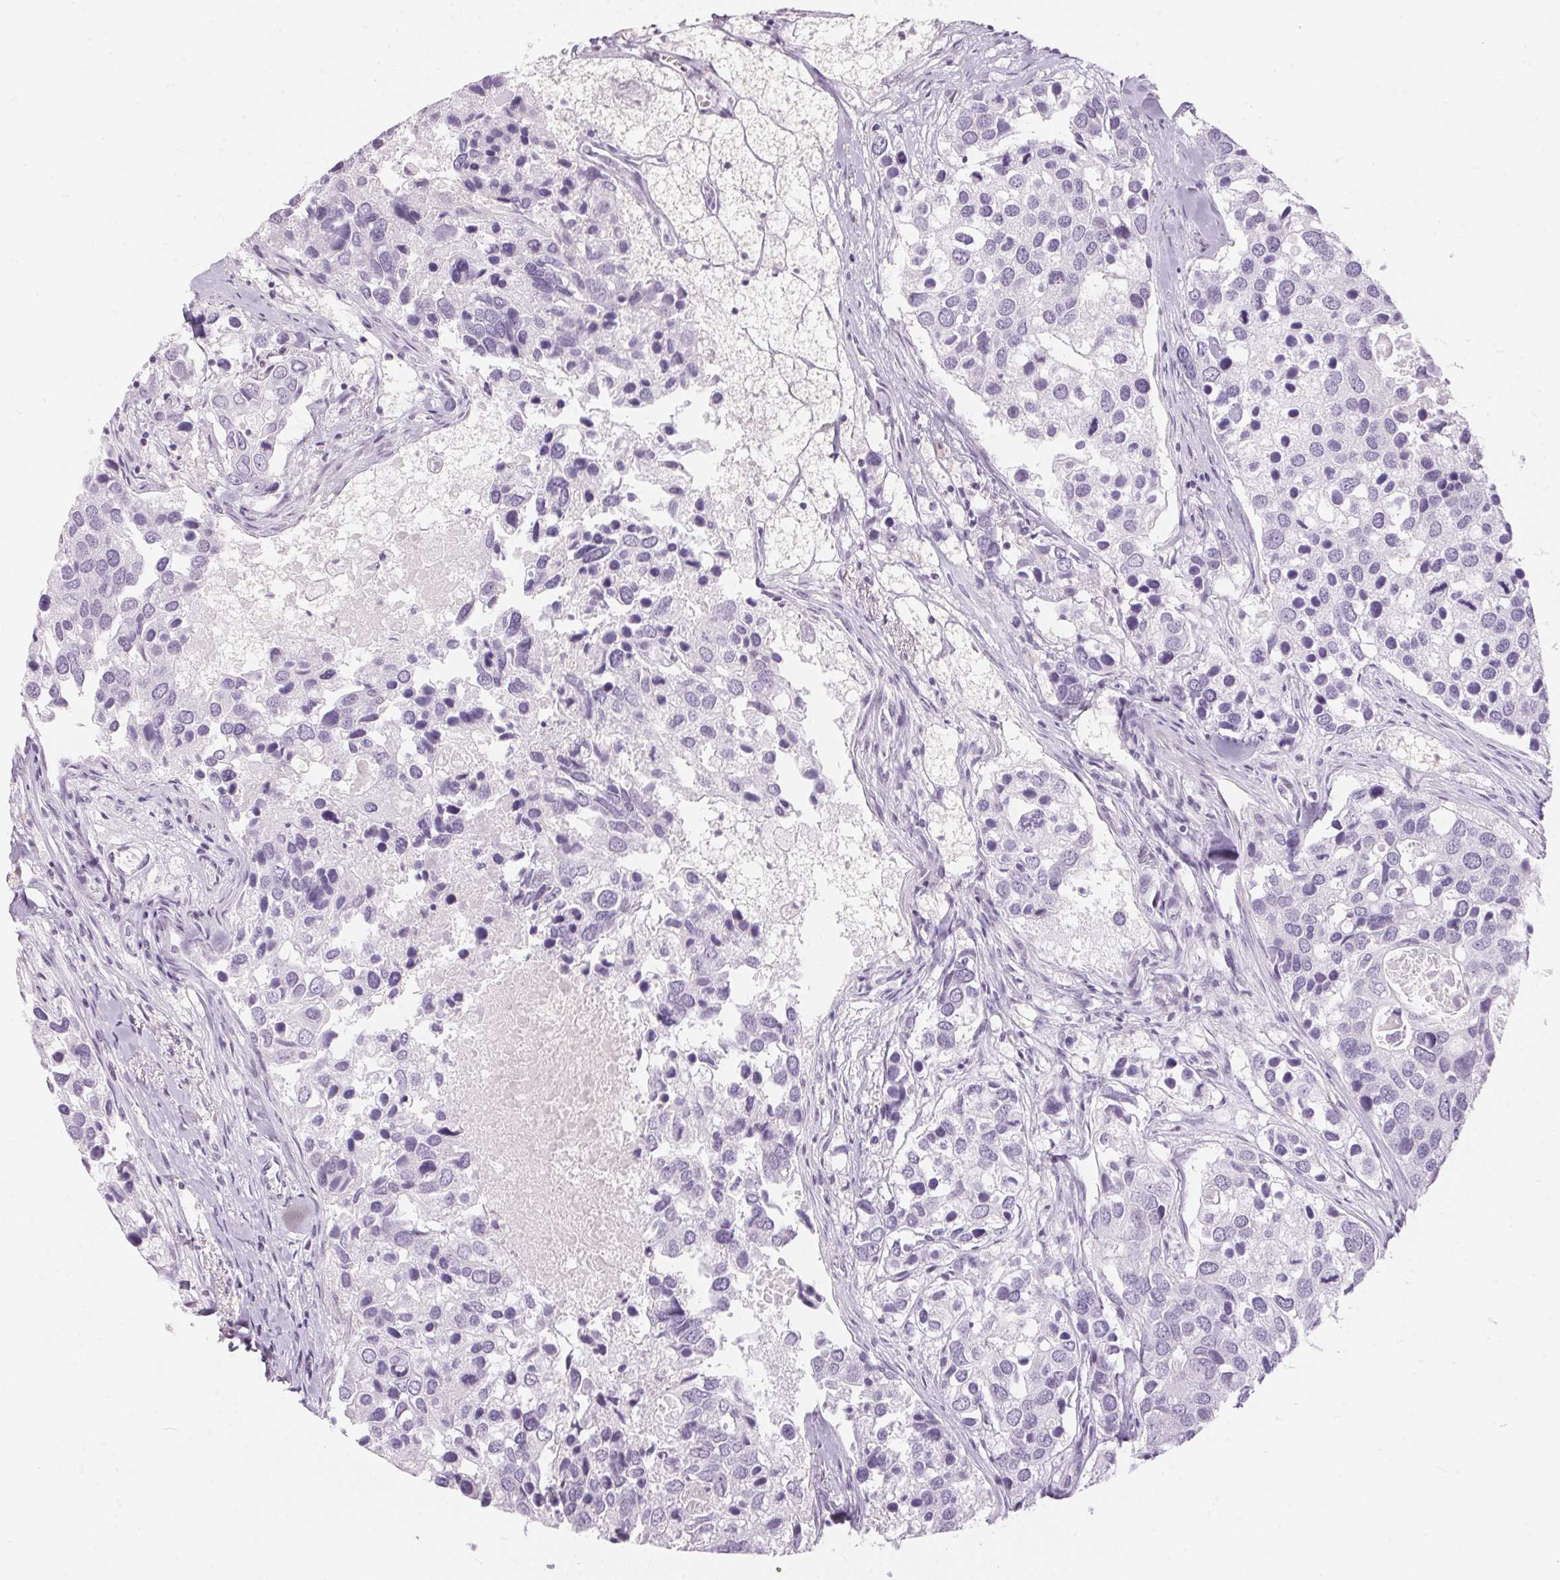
{"staining": {"intensity": "negative", "quantity": "none", "location": "none"}, "tissue": "breast cancer", "cell_type": "Tumor cells", "image_type": "cancer", "snomed": [{"axis": "morphology", "description": "Duct carcinoma"}, {"axis": "topography", "description": "Breast"}], "caption": "High magnification brightfield microscopy of breast cancer stained with DAB (3,3'-diaminobenzidine) (brown) and counterstained with hematoxylin (blue): tumor cells show no significant staining.", "gene": "CADPS", "patient": {"sex": "female", "age": 83}}